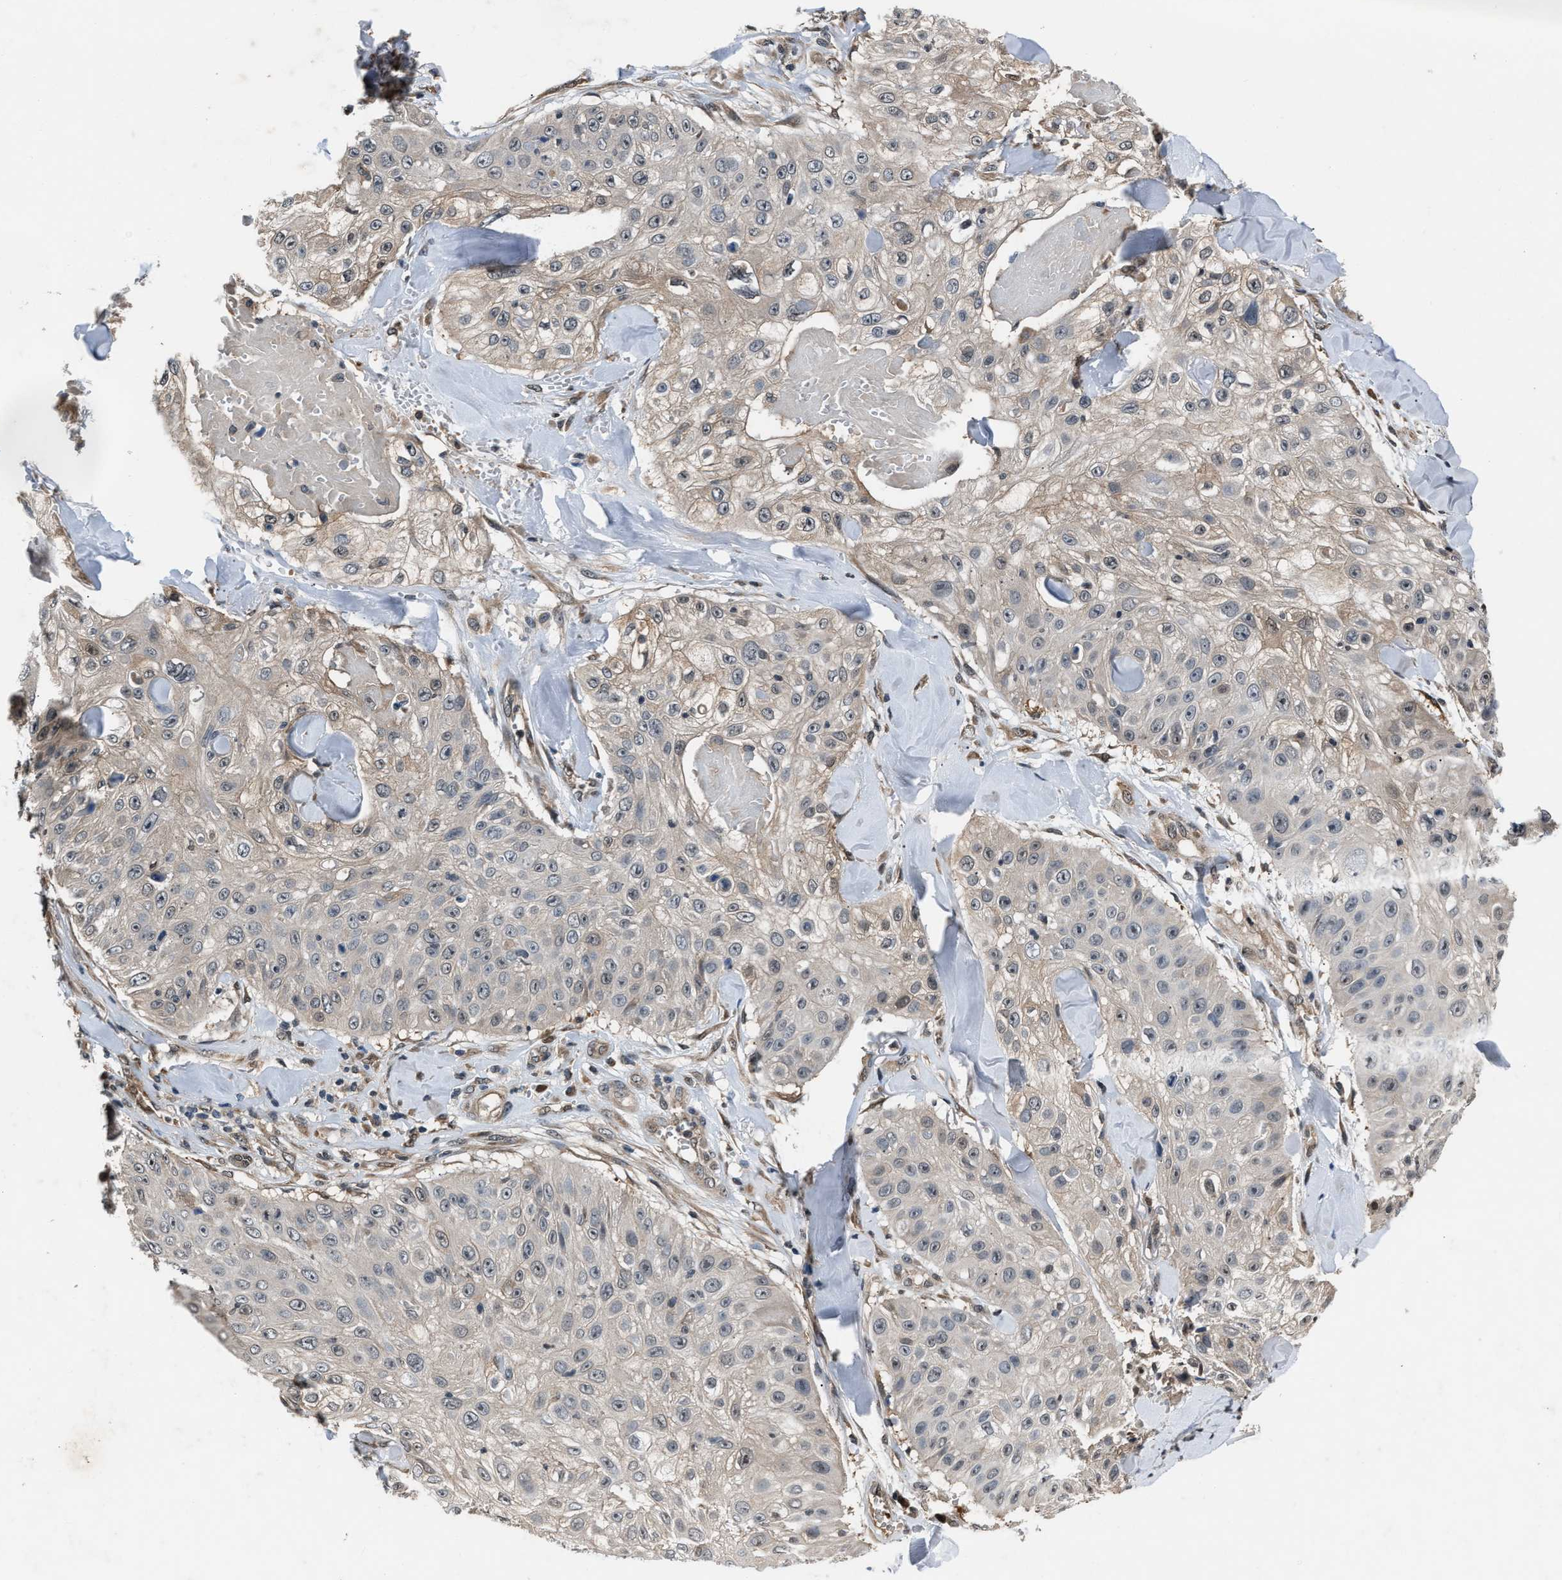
{"staining": {"intensity": "weak", "quantity": ">75%", "location": "cytoplasmic/membranous"}, "tissue": "skin cancer", "cell_type": "Tumor cells", "image_type": "cancer", "snomed": [{"axis": "morphology", "description": "Squamous cell carcinoma, NOS"}, {"axis": "topography", "description": "Skin"}], "caption": "Protein analysis of skin squamous cell carcinoma tissue exhibits weak cytoplasmic/membranous positivity in about >75% of tumor cells.", "gene": "TP53I3", "patient": {"sex": "male", "age": 86}}